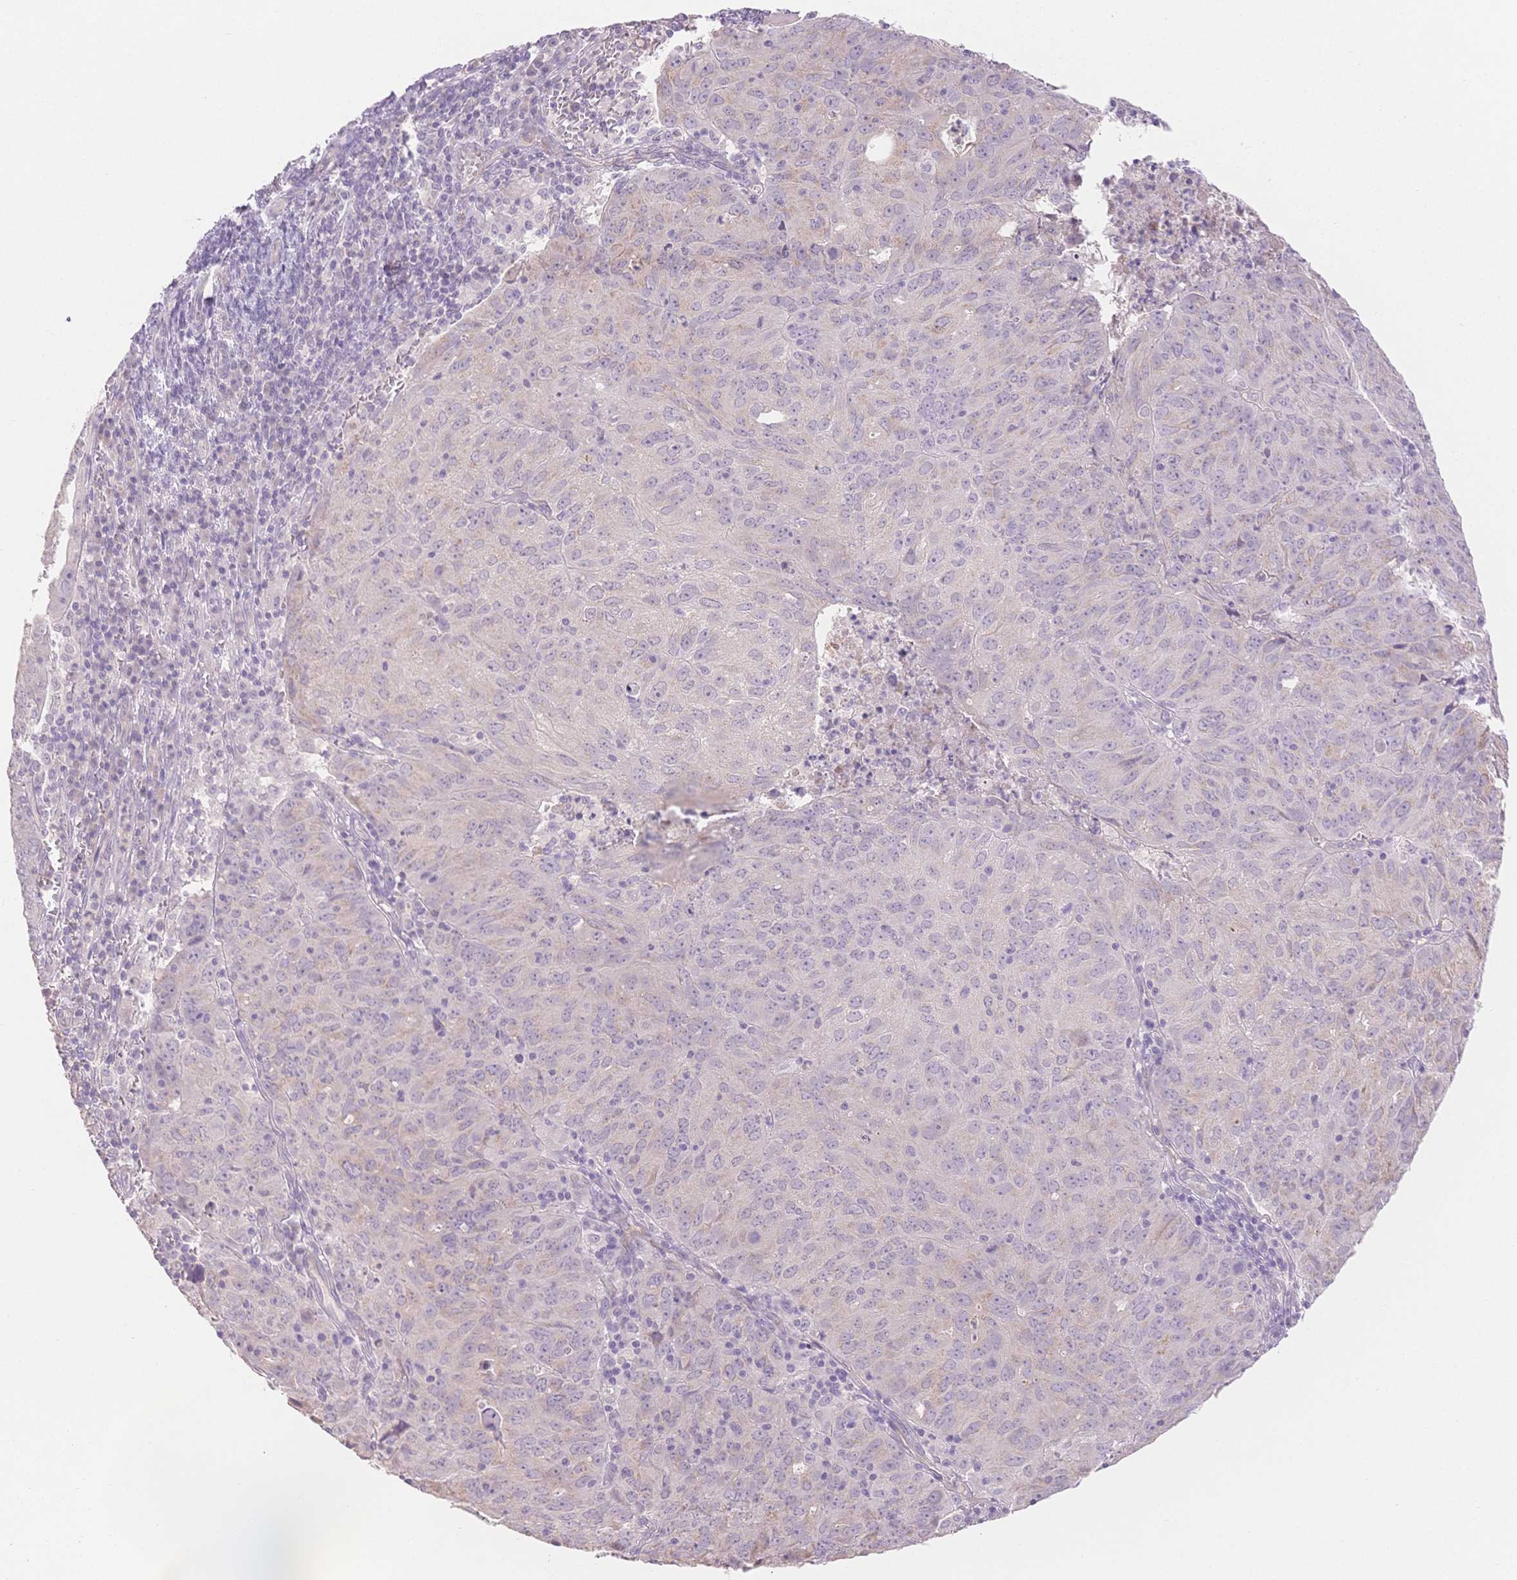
{"staining": {"intensity": "negative", "quantity": "none", "location": "none"}, "tissue": "cervical cancer", "cell_type": "Tumor cells", "image_type": "cancer", "snomed": [{"axis": "morphology", "description": "Adenocarcinoma, NOS"}, {"axis": "topography", "description": "Cervix"}], "caption": "High magnification brightfield microscopy of adenocarcinoma (cervical) stained with DAB (3,3'-diaminobenzidine) (brown) and counterstained with hematoxylin (blue): tumor cells show no significant staining. (DAB immunohistochemistry (IHC), high magnification).", "gene": "SUV39H2", "patient": {"sex": "female", "age": 56}}